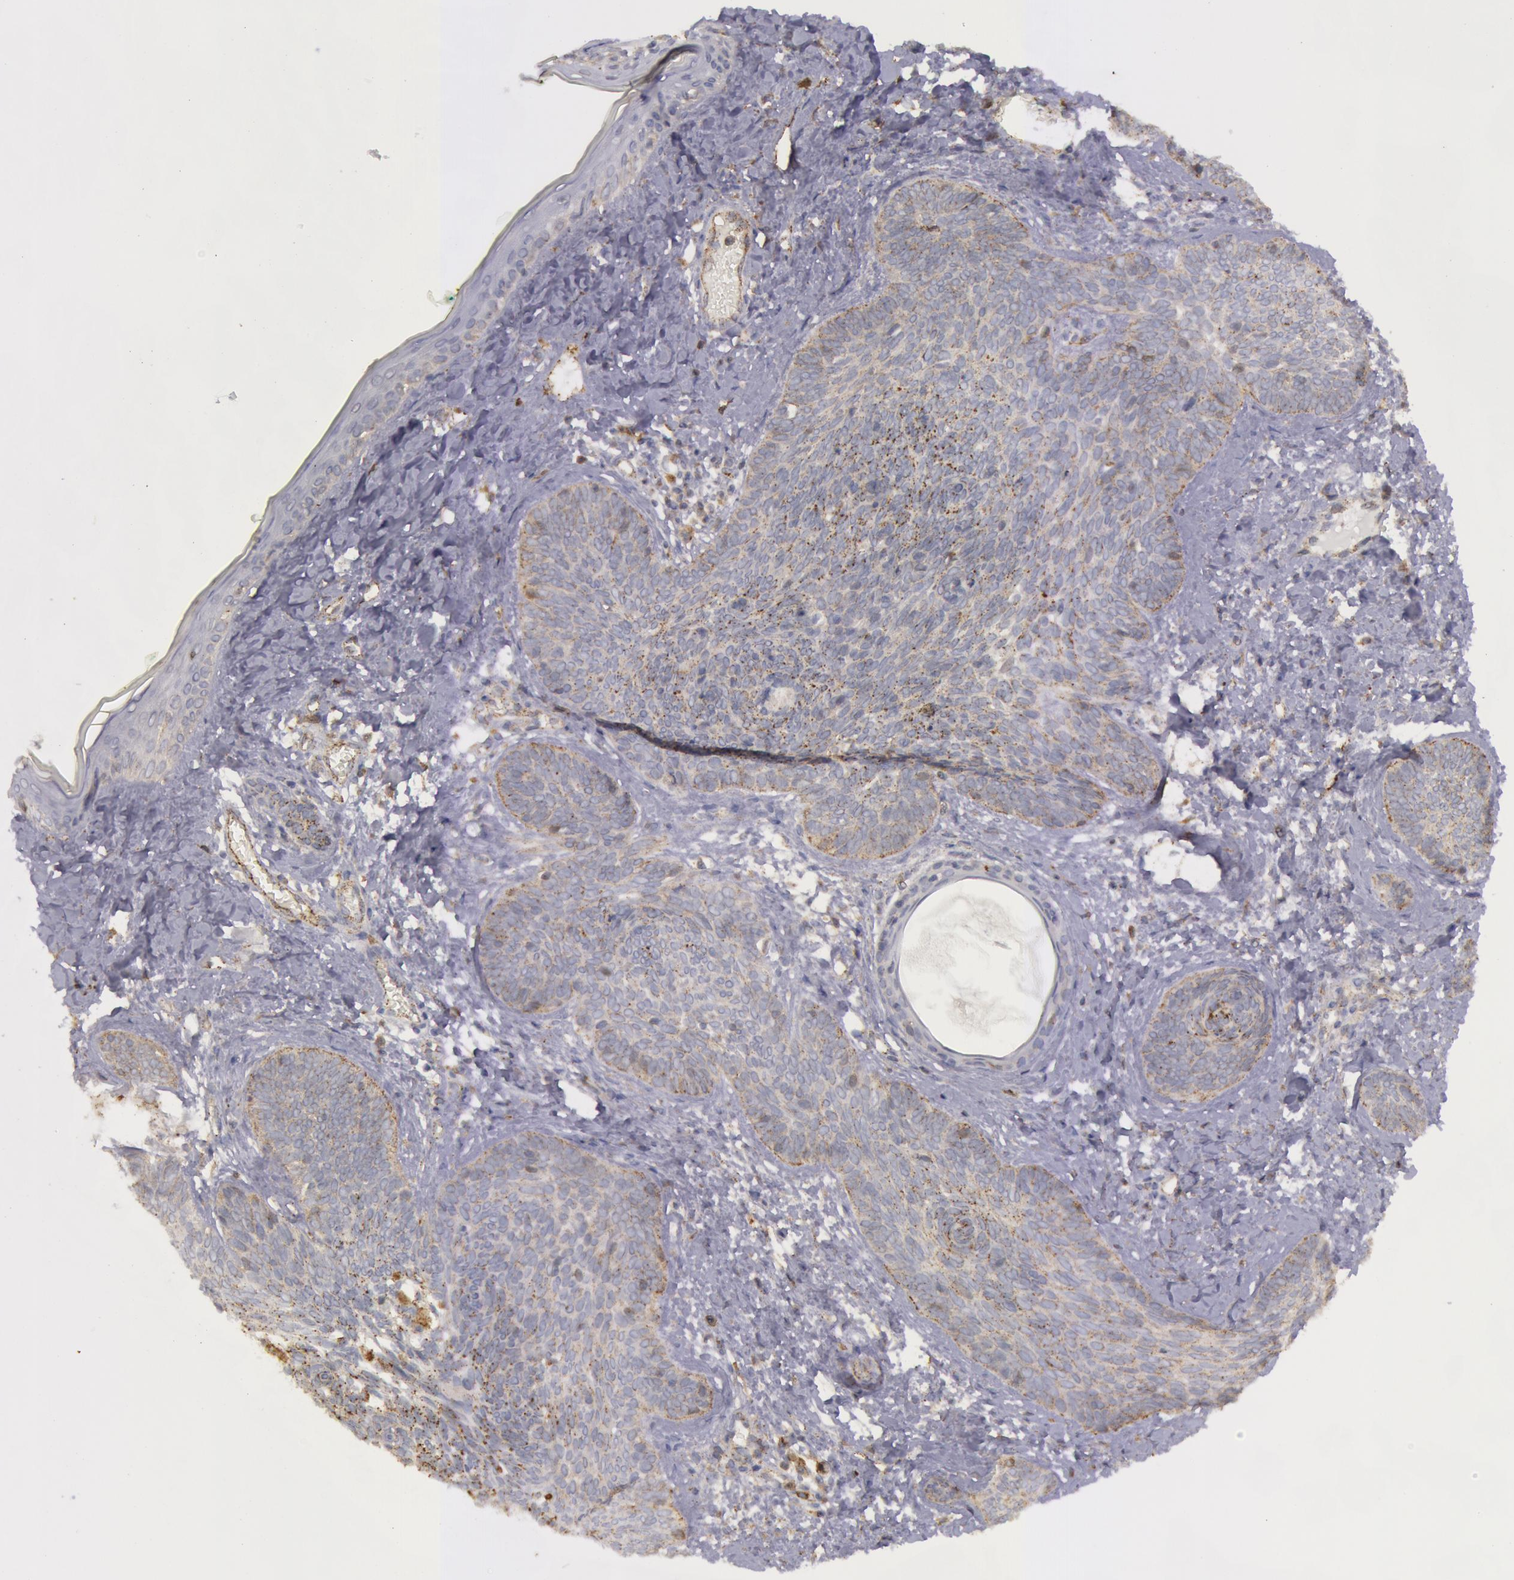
{"staining": {"intensity": "weak", "quantity": "25%-75%", "location": "cytoplasmic/membranous"}, "tissue": "skin cancer", "cell_type": "Tumor cells", "image_type": "cancer", "snomed": [{"axis": "morphology", "description": "Basal cell carcinoma"}, {"axis": "topography", "description": "Skin"}], "caption": "The immunohistochemical stain labels weak cytoplasmic/membranous positivity in tumor cells of skin basal cell carcinoma tissue. Nuclei are stained in blue.", "gene": "FLOT2", "patient": {"sex": "female", "age": 81}}